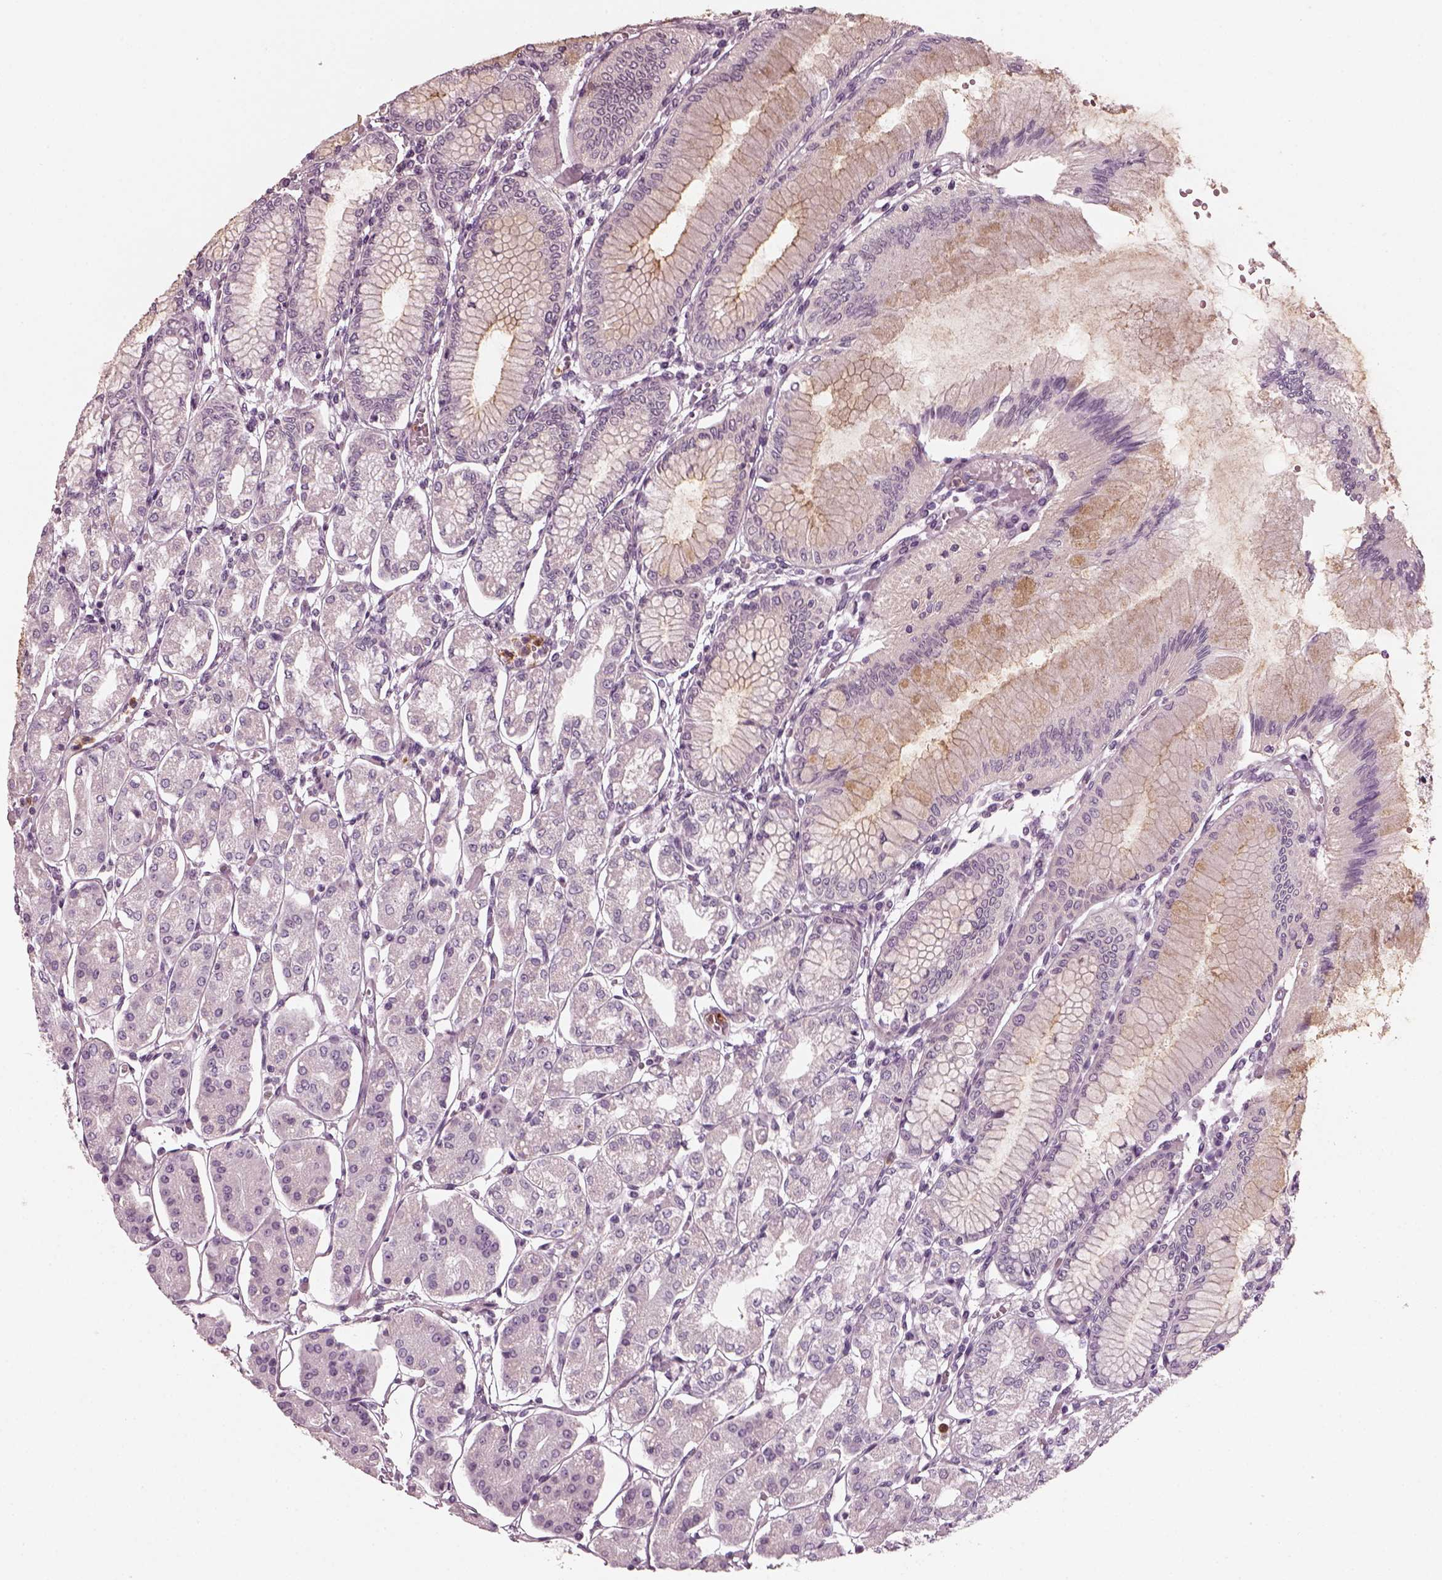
{"staining": {"intensity": "weak", "quantity": "<25%", "location": "cytoplasmic/membranous"}, "tissue": "stomach", "cell_type": "Glandular cells", "image_type": "normal", "snomed": [{"axis": "morphology", "description": "Normal tissue, NOS"}, {"axis": "topography", "description": "Skeletal muscle"}, {"axis": "topography", "description": "Stomach"}], "caption": "A micrograph of stomach stained for a protein demonstrates no brown staining in glandular cells. (Brightfield microscopy of DAB (3,3'-diaminobenzidine) immunohistochemistry at high magnification).", "gene": "CHIT1", "patient": {"sex": "female", "age": 57}}